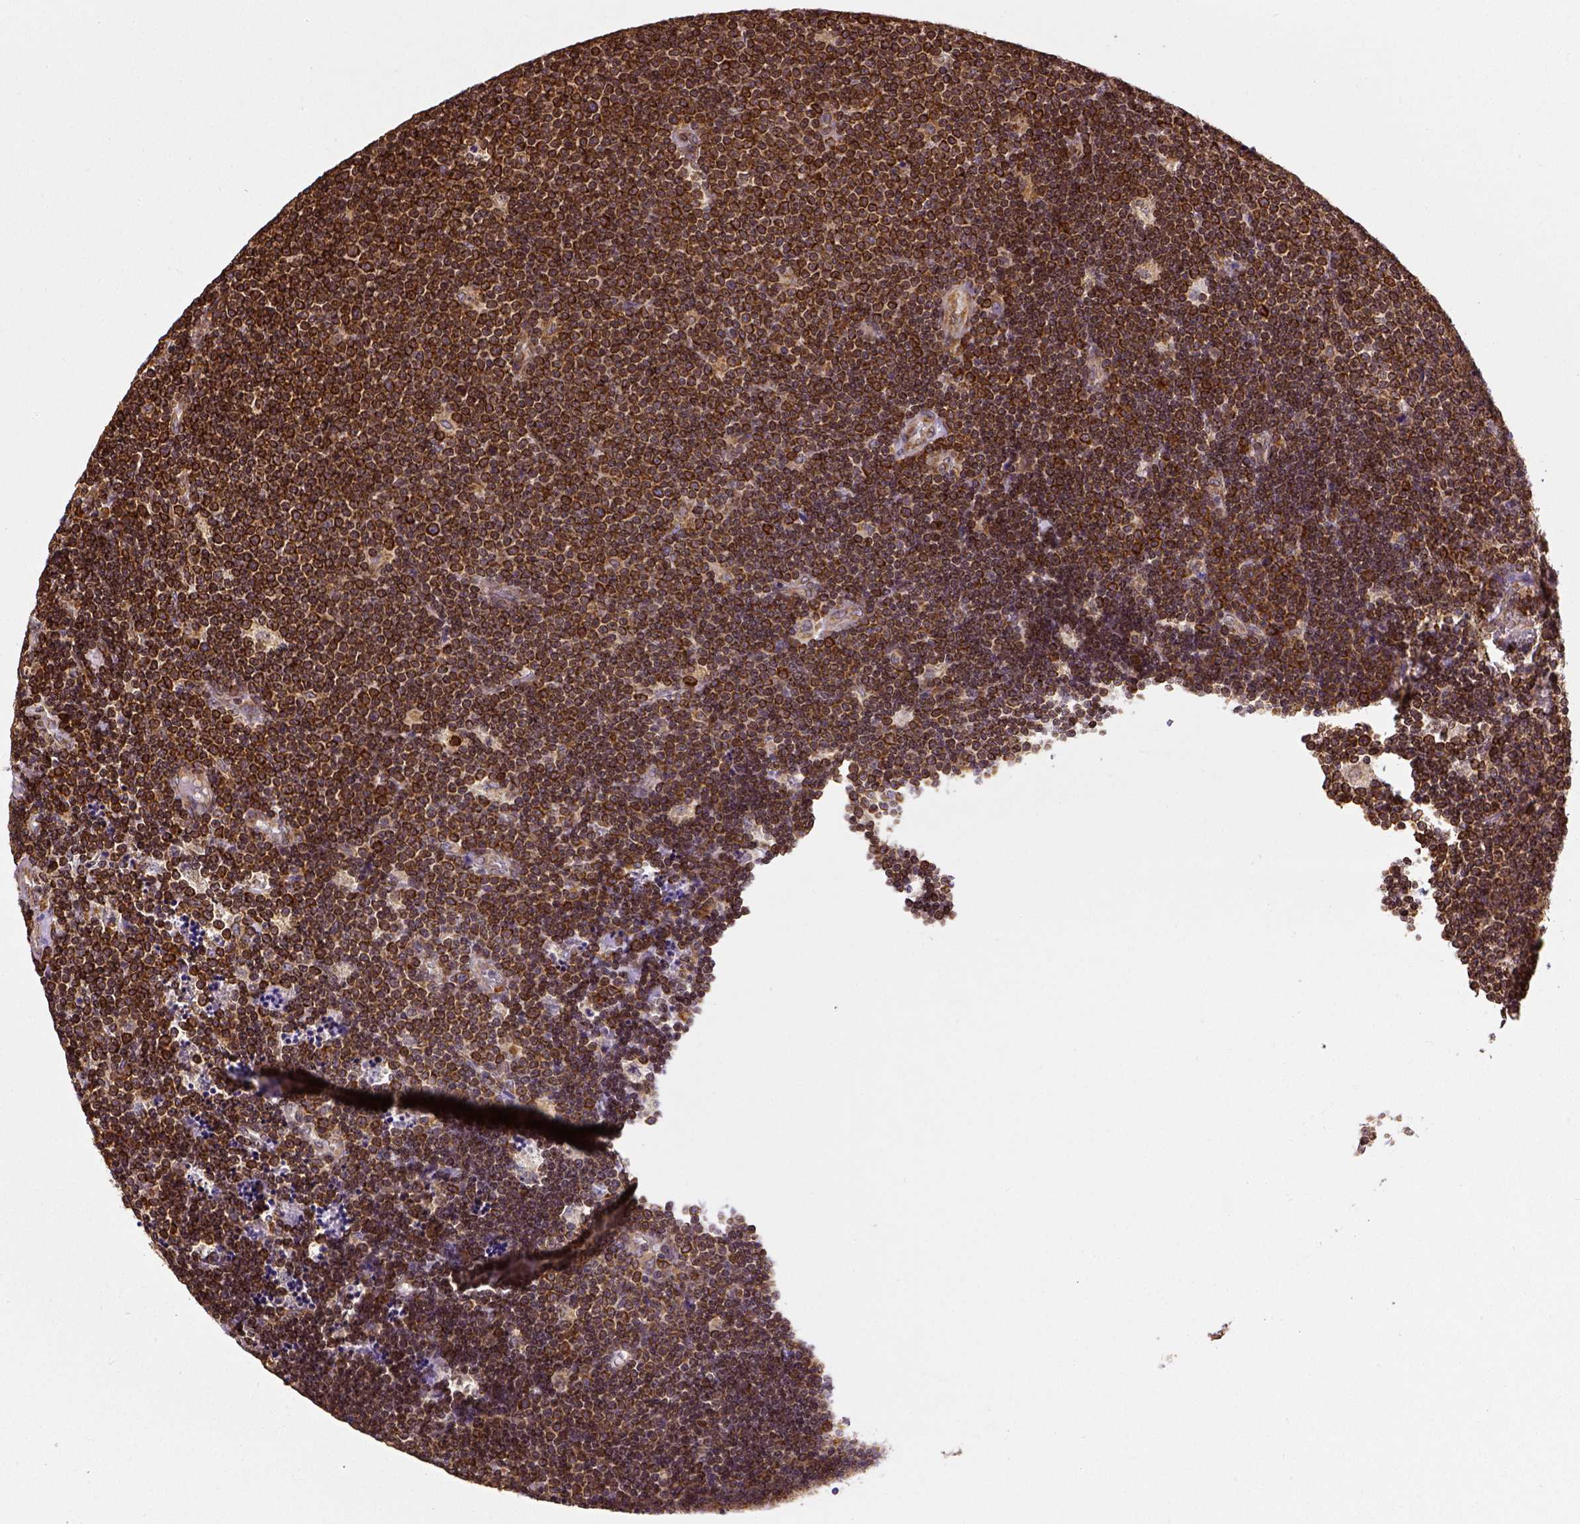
{"staining": {"intensity": "strong", "quantity": ">75%", "location": "cytoplasmic/membranous"}, "tissue": "lymphoma", "cell_type": "Tumor cells", "image_type": "cancer", "snomed": [{"axis": "morphology", "description": "Malignant lymphoma, non-Hodgkin's type, Low grade"}, {"axis": "topography", "description": "Brain"}], "caption": "An IHC micrograph of neoplastic tissue is shown. Protein staining in brown shows strong cytoplasmic/membranous positivity in low-grade malignant lymphoma, non-Hodgkin's type within tumor cells.", "gene": "MTDH", "patient": {"sex": "female", "age": 66}}